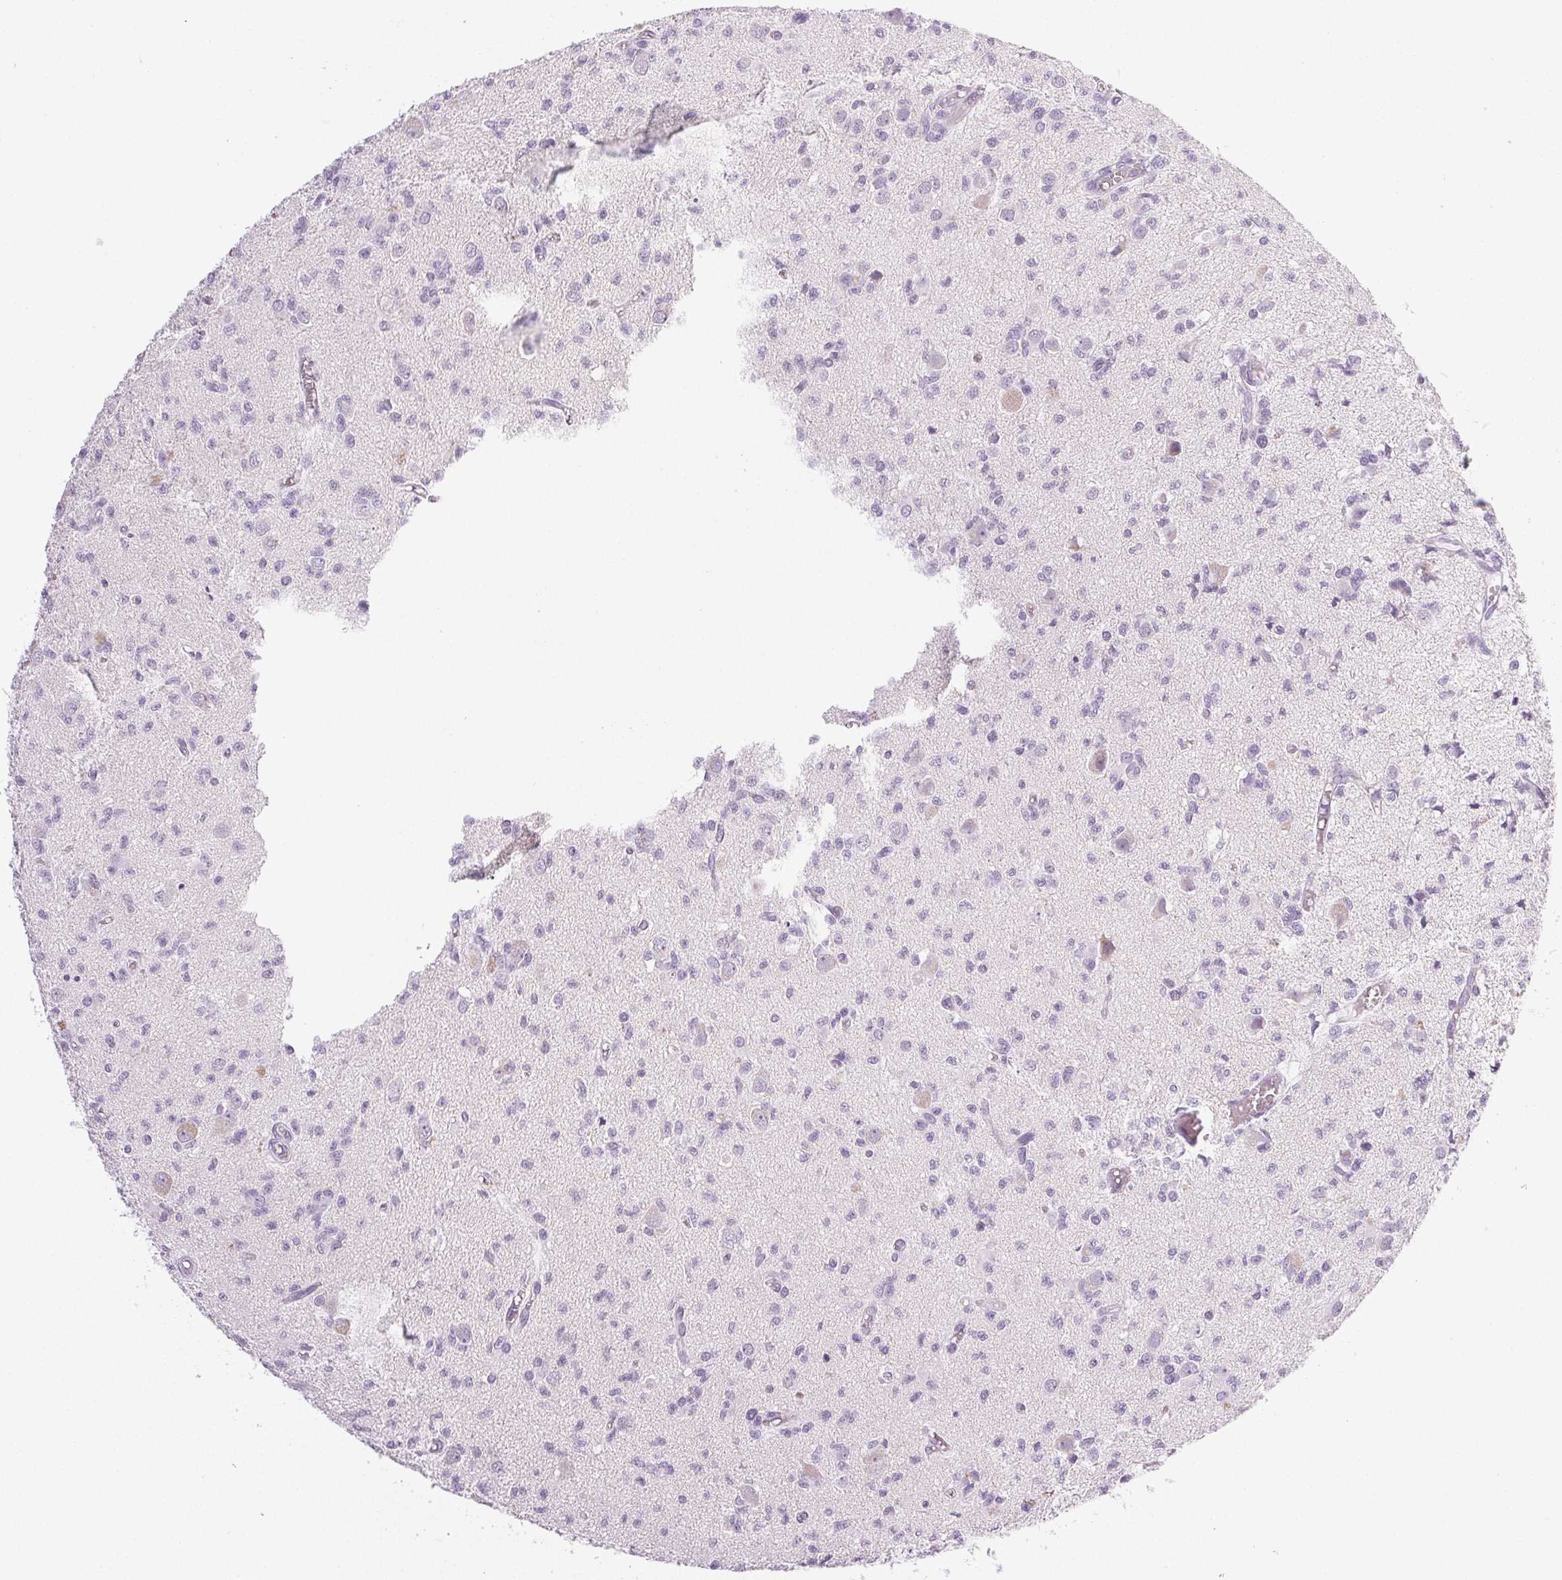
{"staining": {"intensity": "negative", "quantity": "none", "location": "none"}, "tissue": "glioma", "cell_type": "Tumor cells", "image_type": "cancer", "snomed": [{"axis": "morphology", "description": "Glioma, malignant, Low grade"}, {"axis": "topography", "description": "Brain"}], "caption": "DAB (3,3'-diaminobenzidine) immunohistochemical staining of malignant glioma (low-grade) reveals no significant staining in tumor cells.", "gene": "COL7A1", "patient": {"sex": "male", "age": 64}}